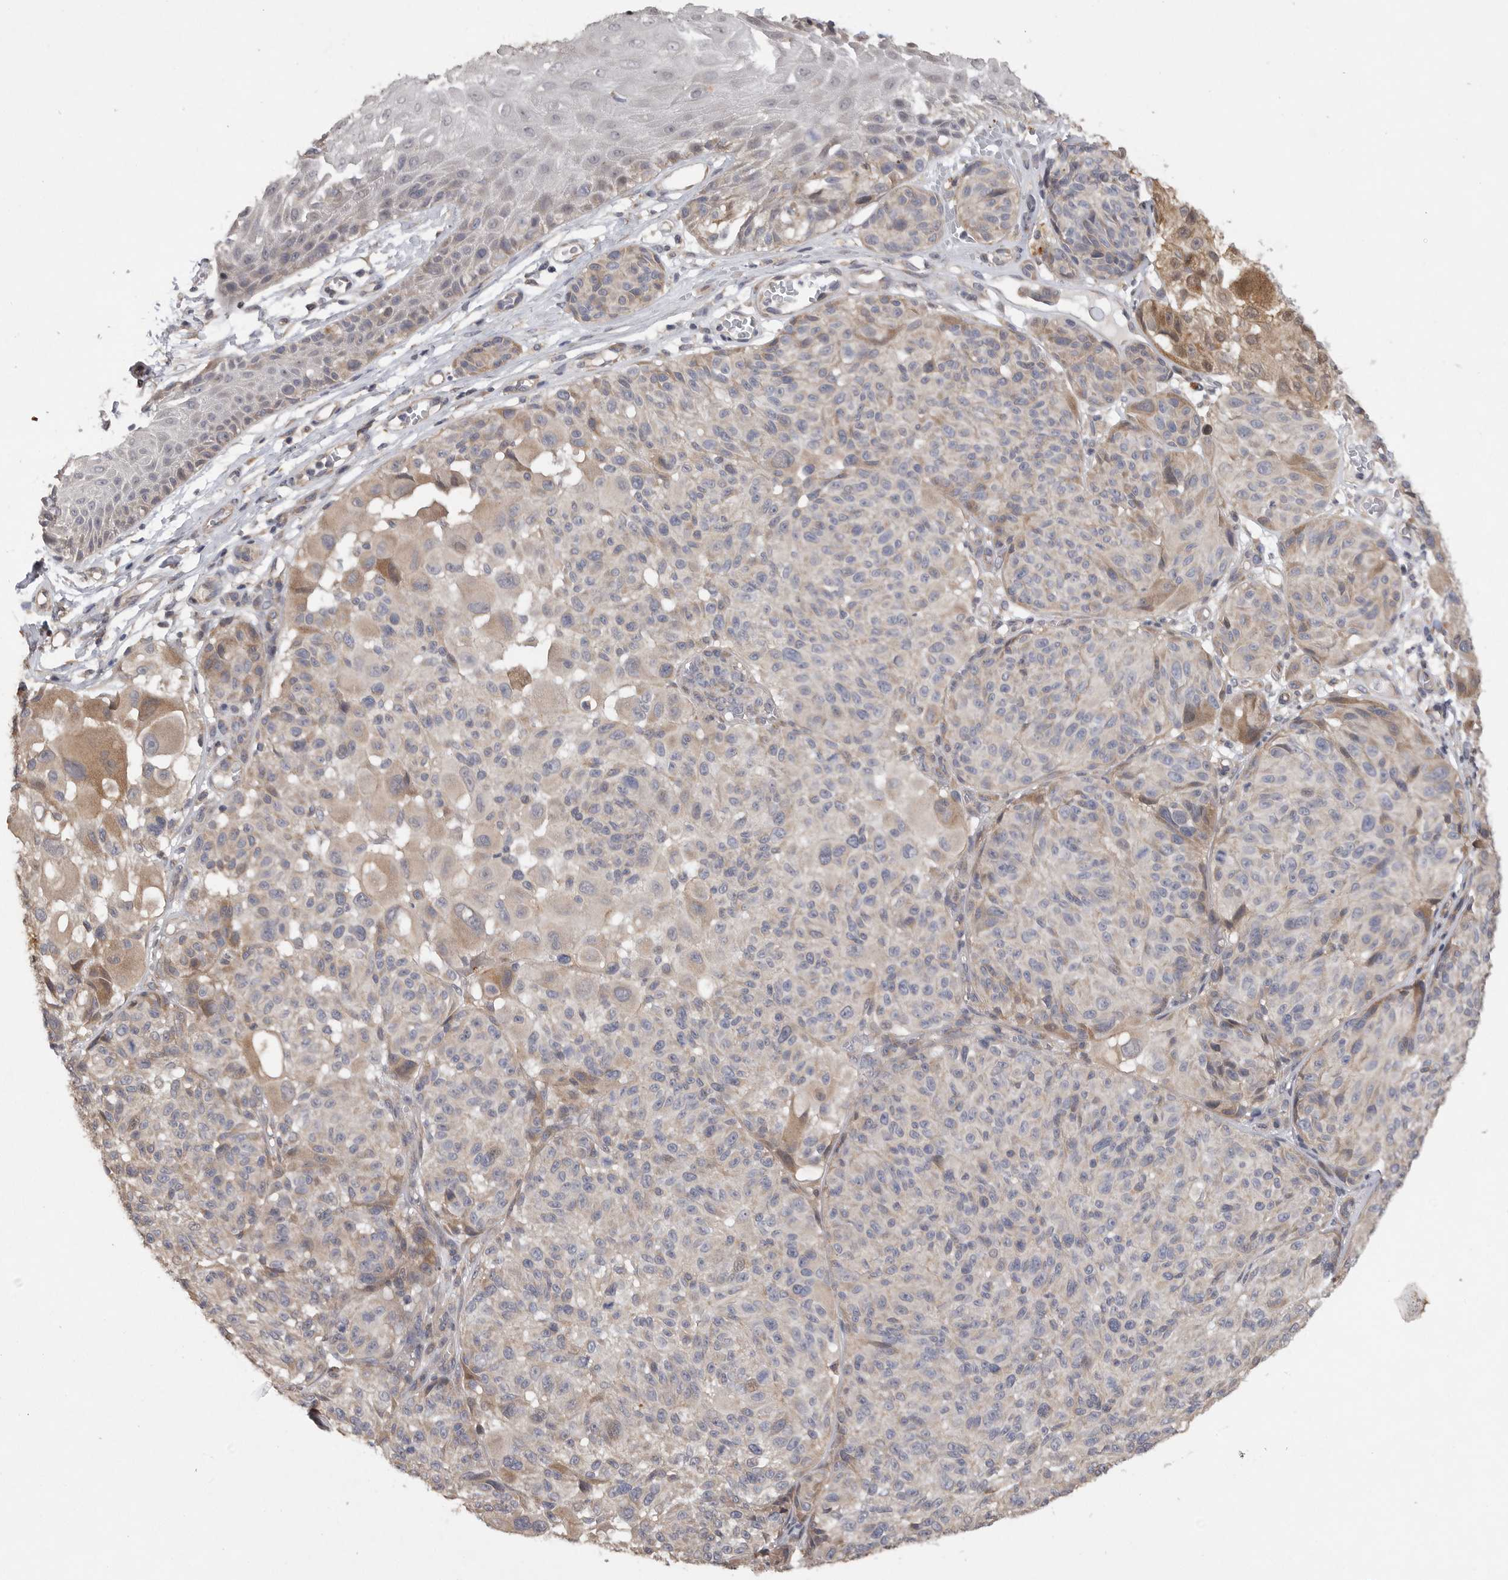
{"staining": {"intensity": "moderate", "quantity": "<25%", "location": "cytoplasmic/membranous"}, "tissue": "melanoma", "cell_type": "Tumor cells", "image_type": "cancer", "snomed": [{"axis": "morphology", "description": "Malignant melanoma, NOS"}, {"axis": "topography", "description": "Skin"}], "caption": "Immunohistochemistry (IHC) (DAB) staining of human melanoma displays moderate cytoplasmic/membranous protein positivity in about <25% of tumor cells.", "gene": "EDEM3", "patient": {"sex": "male", "age": 83}}